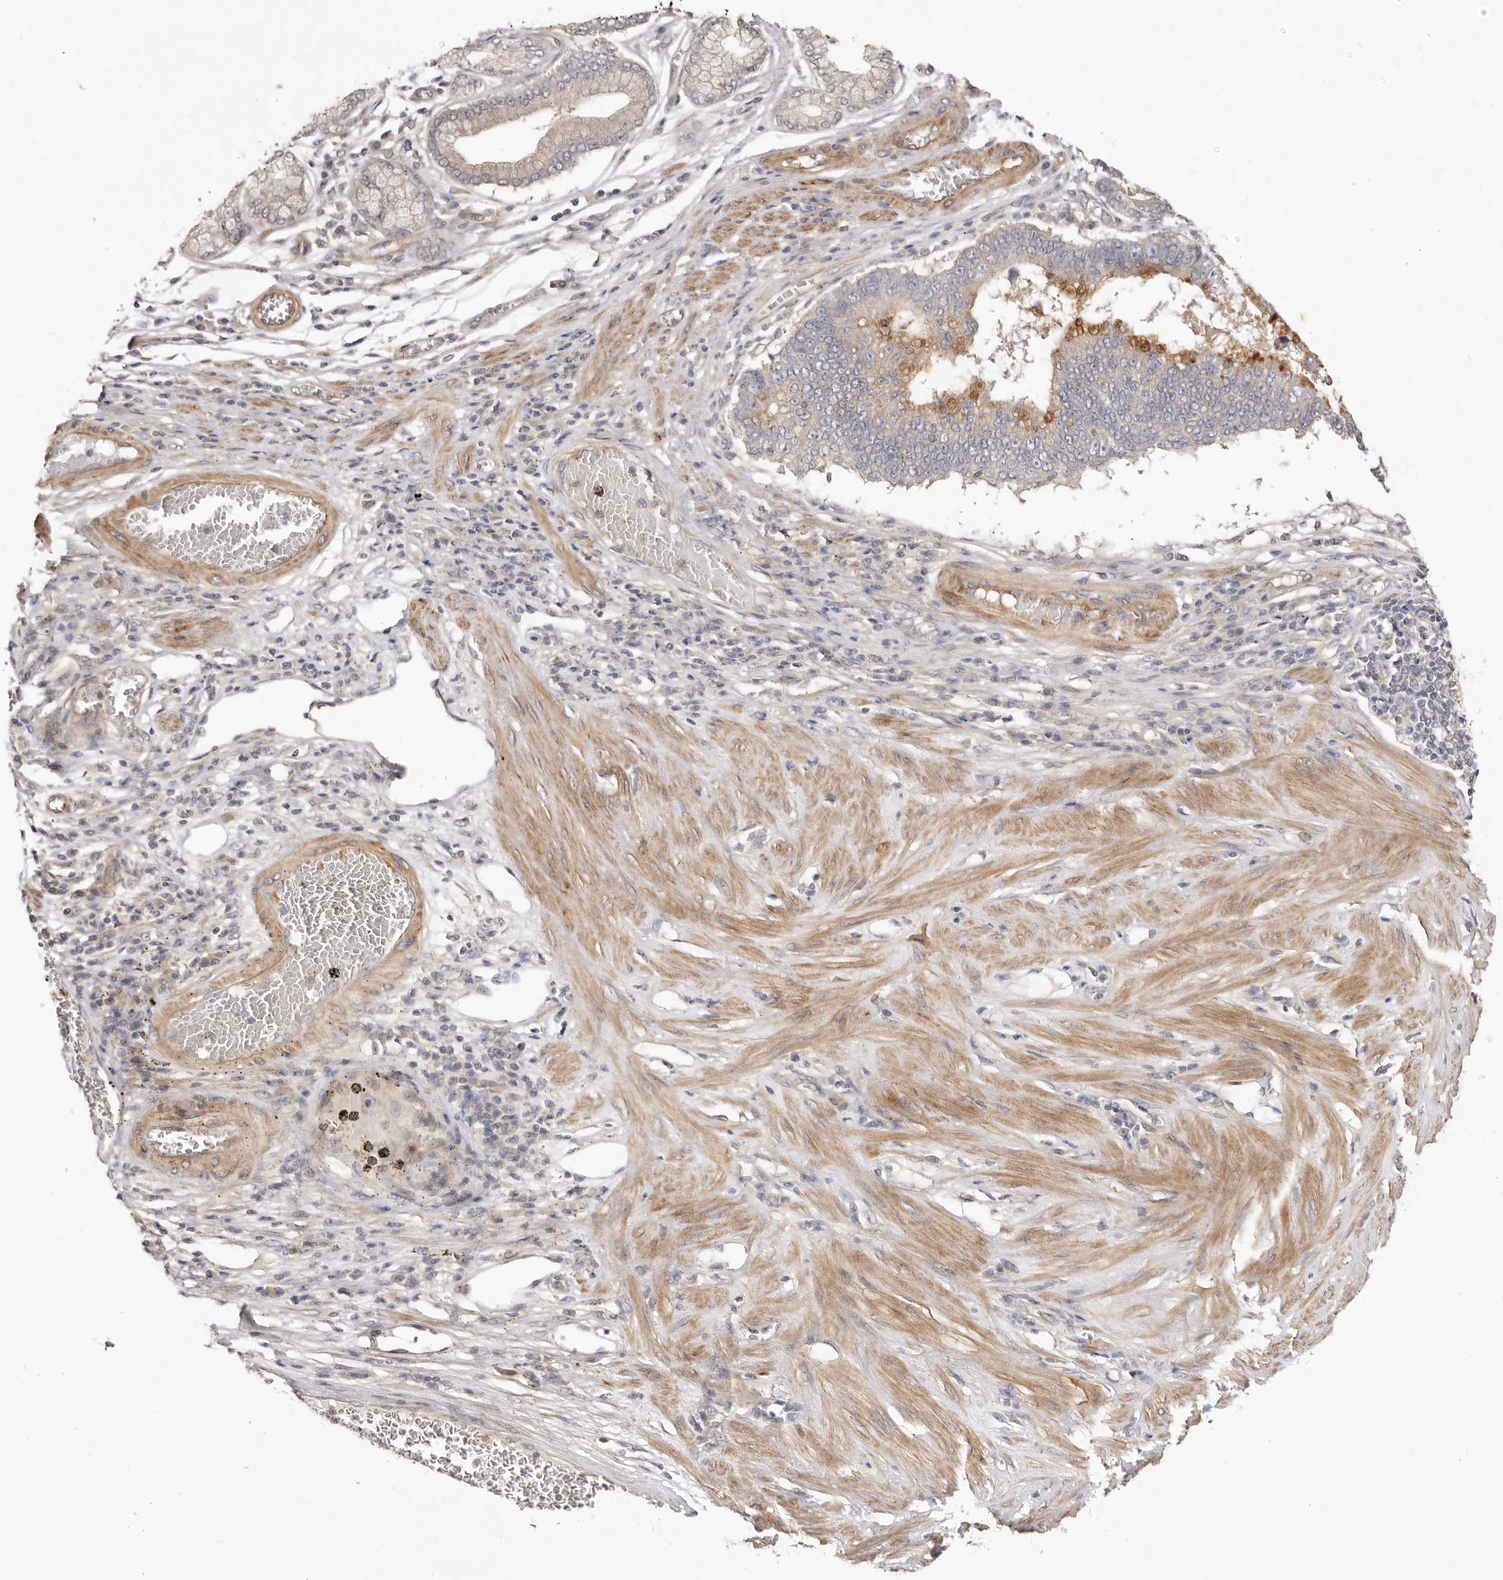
{"staining": {"intensity": "moderate", "quantity": "<25%", "location": "cytoplasmic/membranous"}, "tissue": "stomach cancer", "cell_type": "Tumor cells", "image_type": "cancer", "snomed": [{"axis": "morphology", "description": "Adenocarcinoma, NOS"}, {"axis": "topography", "description": "Stomach"}], "caption": "Stomach adenocarcinoma was stained to show a protein in brown. There is low levels of moderate cytoplasmic/membranous positivity in approximately <25% of tumor cells.", "gene": "ADAMTS9", "patient": {"sex": "male", "age": 59}}